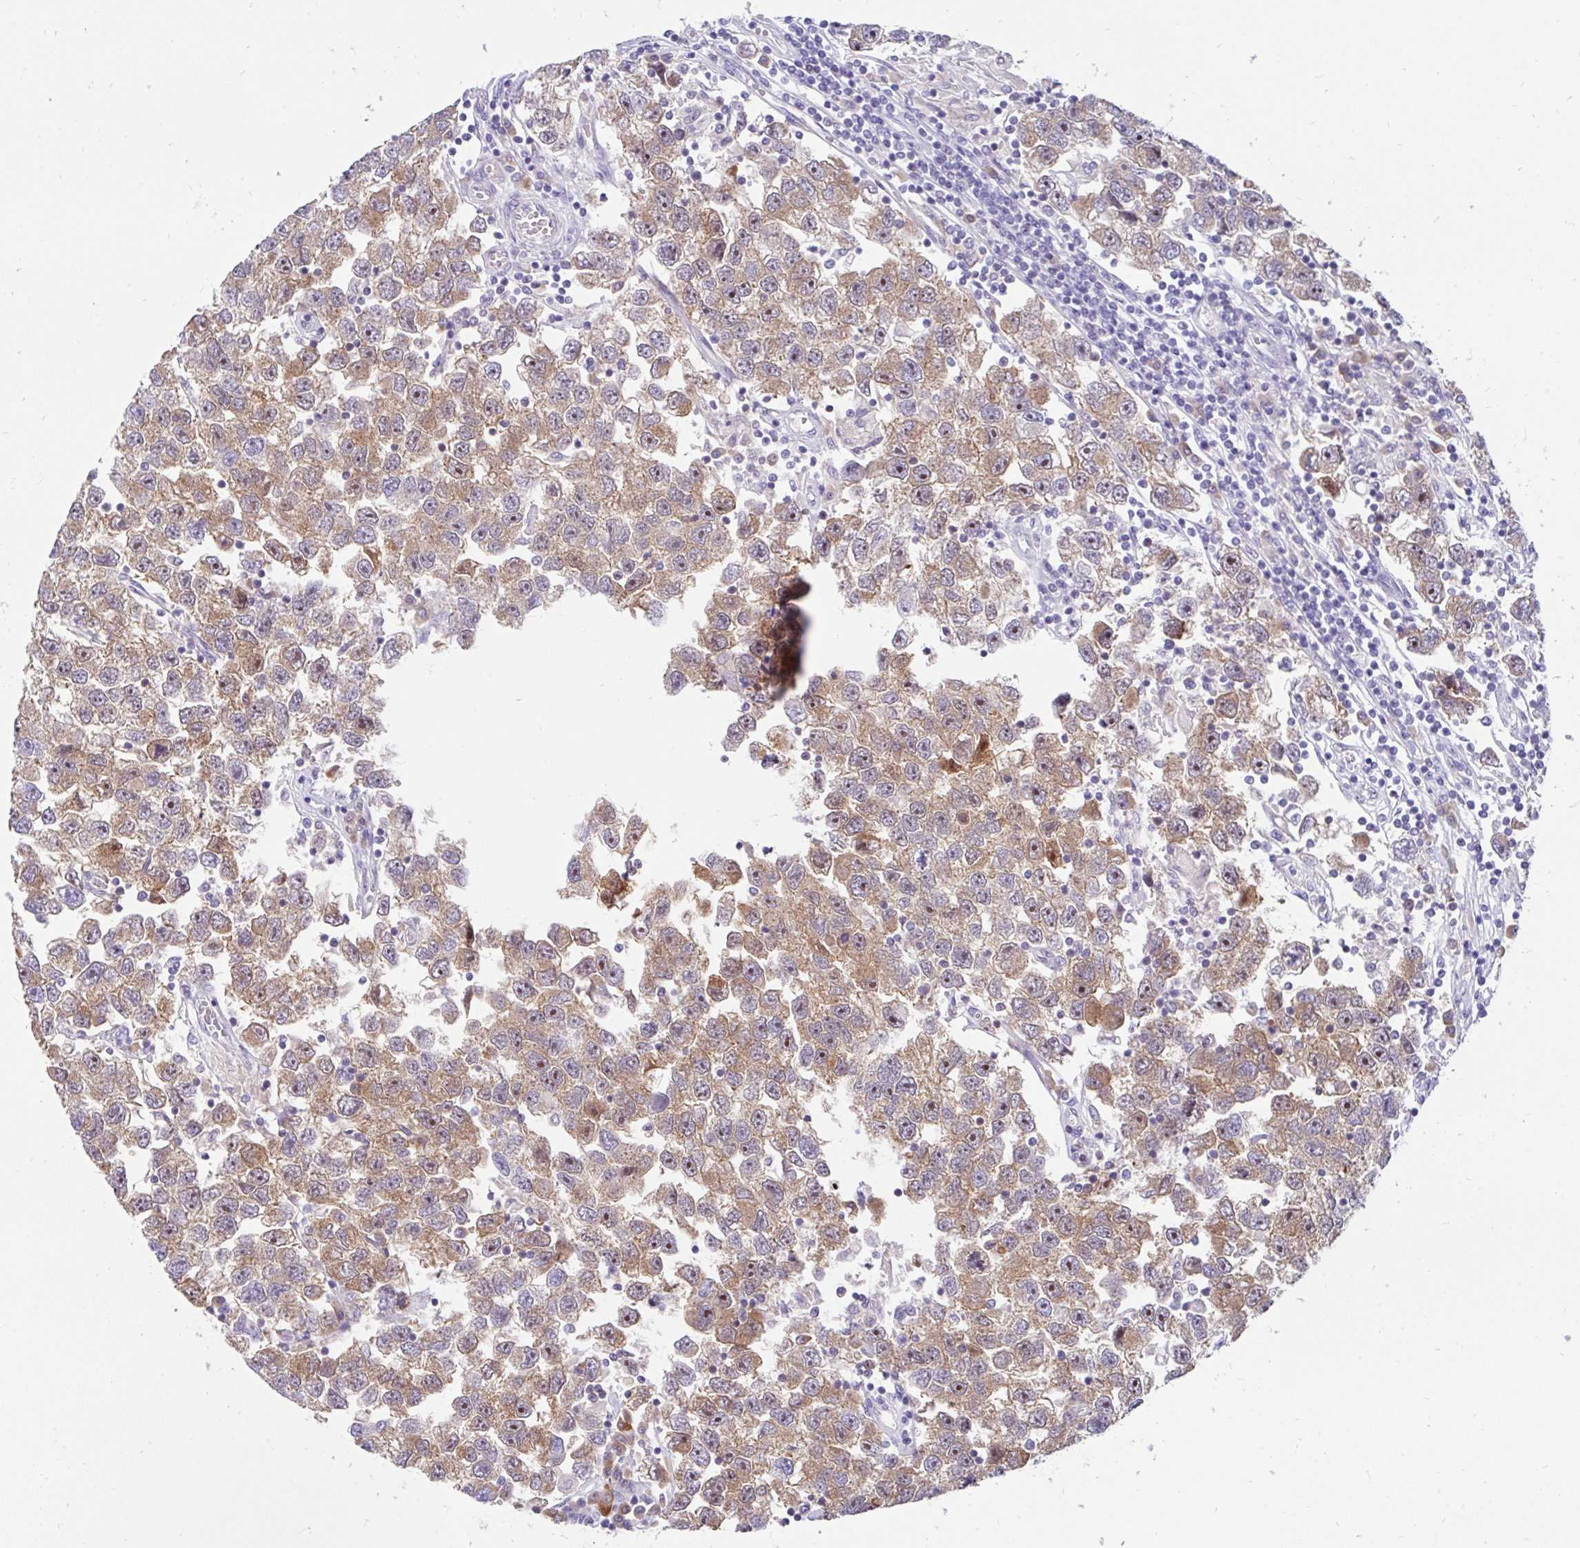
{"staining": {"intensity": "moderate", "quantity": ">75%", "location": "cytoplasmic/membranous"}, "tissue": "testis cancer", "cell_type": "Tumor cells", "image_type": "cancer", "snomed": [{"axis": "morphology", "description": "Seminoma, NOS"}, {"axis": "topography", "description": "Testis"}], "caption": "This histopathology image reveals IHC staining of testis seminoma, with medium moderate cytoplasmic/membranous staining in approximately >75% of tumor cells.", "gene": "LRRC26", "patient": {"sex": "male", "age": 26}}